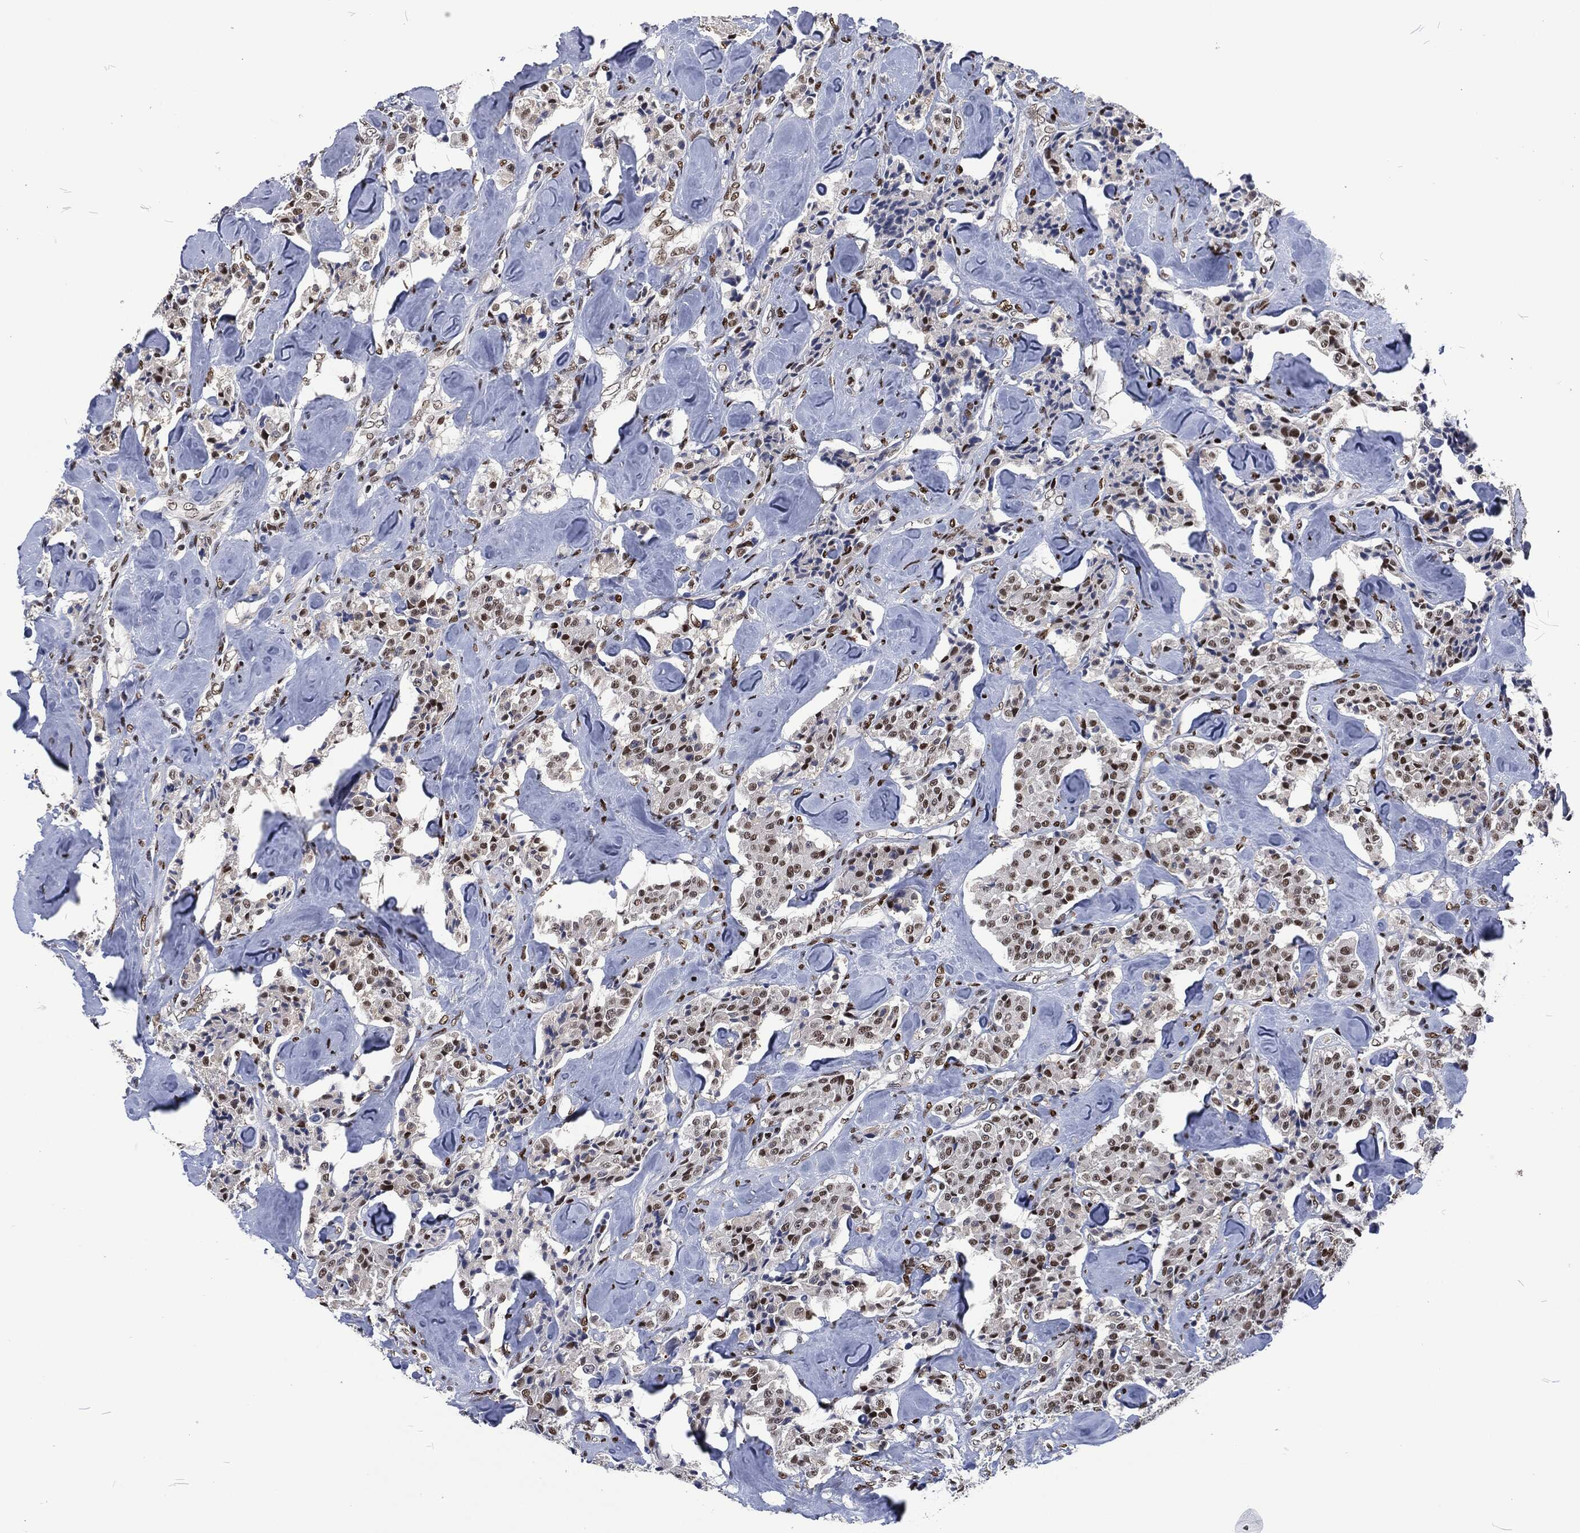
{"staining": {"intensity": "moderate", "quantity": "25%-75%", "location": "nuclear"}, "tissue": "carcinoid", "cell_type": "Tumor cells", "image_type": "cancer", "snomed": [{"axis": "morphology", "description": "Carcinoid, malignant, NOS"}, {"axis": "topography", "description": "Pancreas"}], "caption": "Malignant carcinoid stained with a protein marker shows moderate staining in tumor cells.", "gene": "DCPS", "patient": {"sex": "male", "age": 41}}